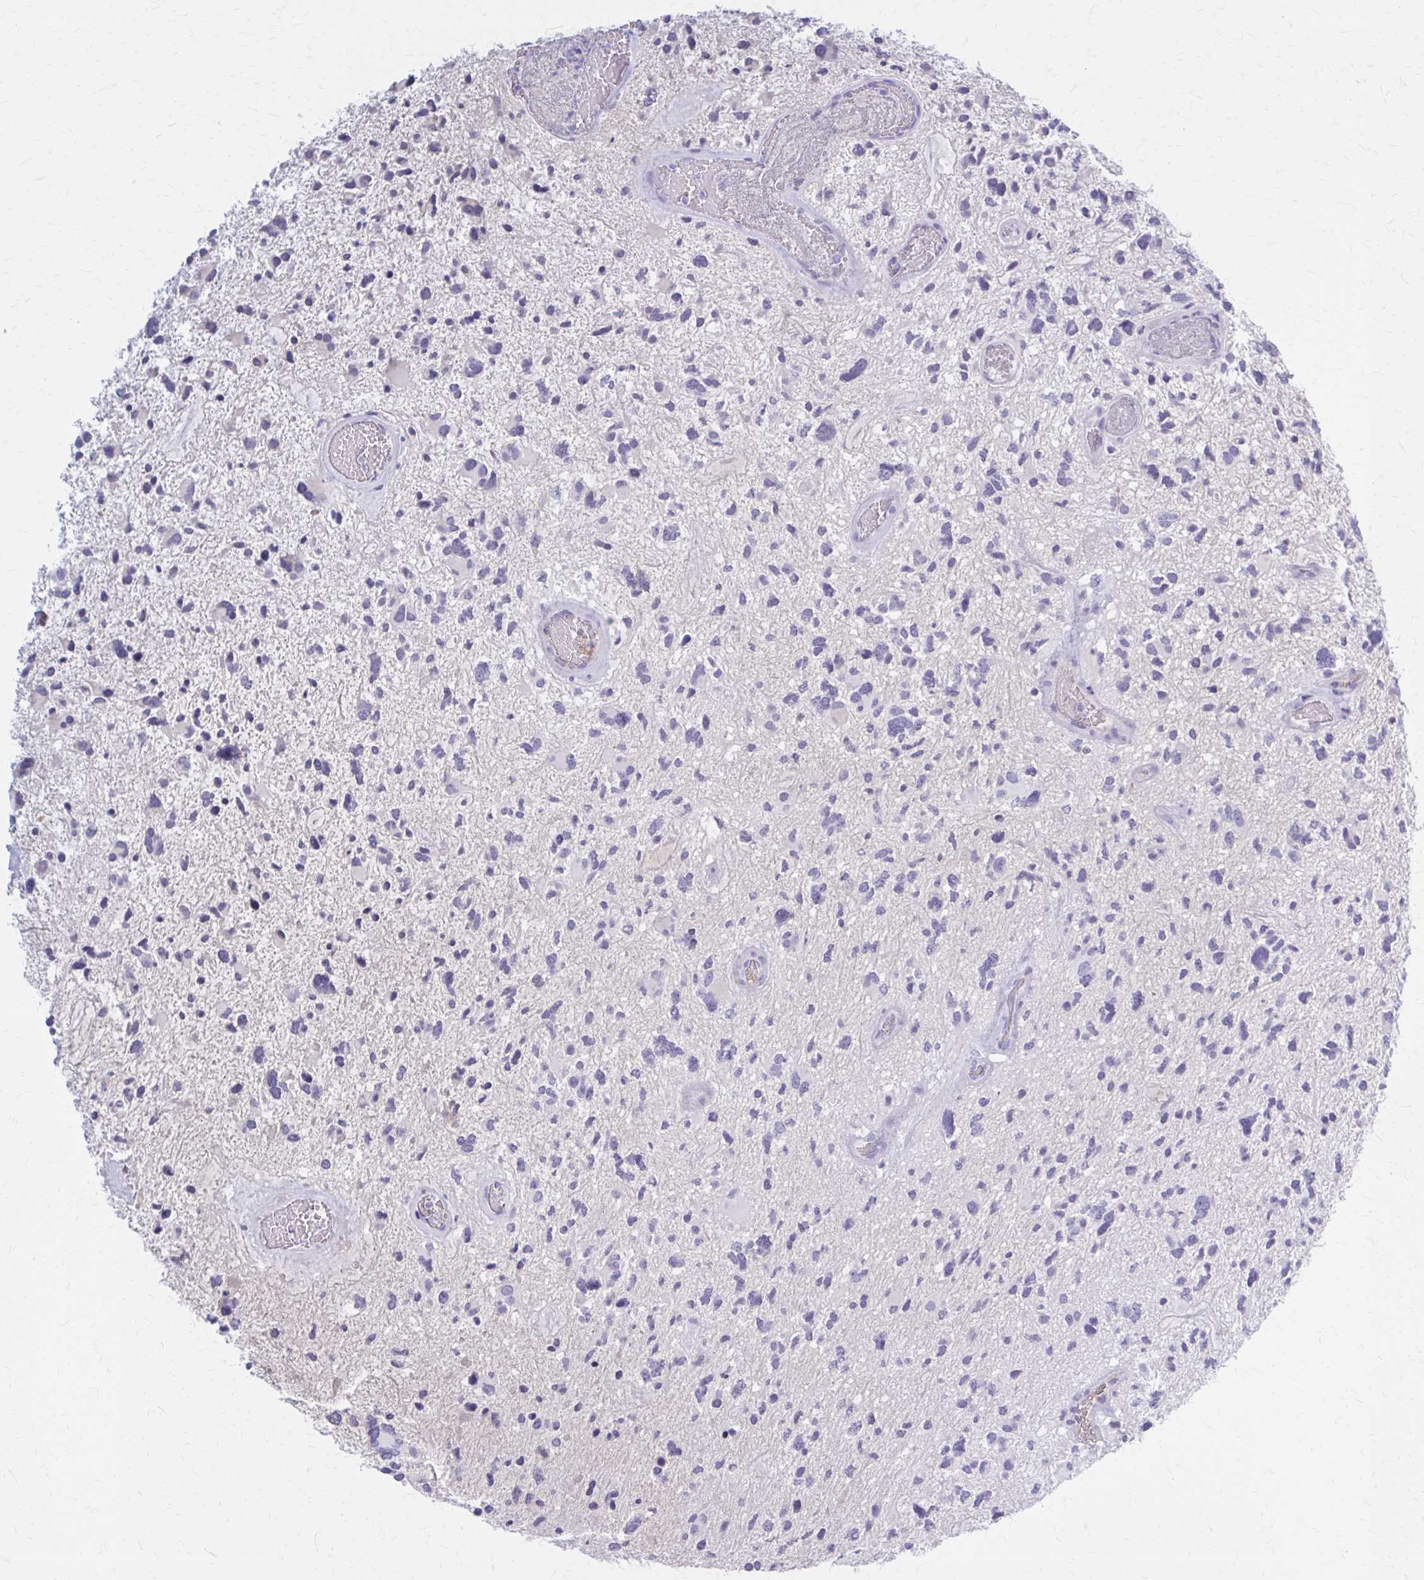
{"staining": {"intensity": "negative", "quantity": "none", "location": "none"}, "tissue": "glioma", "cell_type": "Tumor cells", "image_type": "cancer", "snomed": [{"axis": "morphology", "description": "Glioma, malignant, High grade"}, {"axis": "topography", "description": "Brain"}], "caption": "An IHC micrograph of glioma is shown. There is no staining in tumor cells of glioma. (DAB (3,3'-diaminobenzidine) immunohistochemistry (IHC) with hematoxylin counter stain).", "gene": "SERPIND1", "patient": {"sex": "female", "age": 11}}